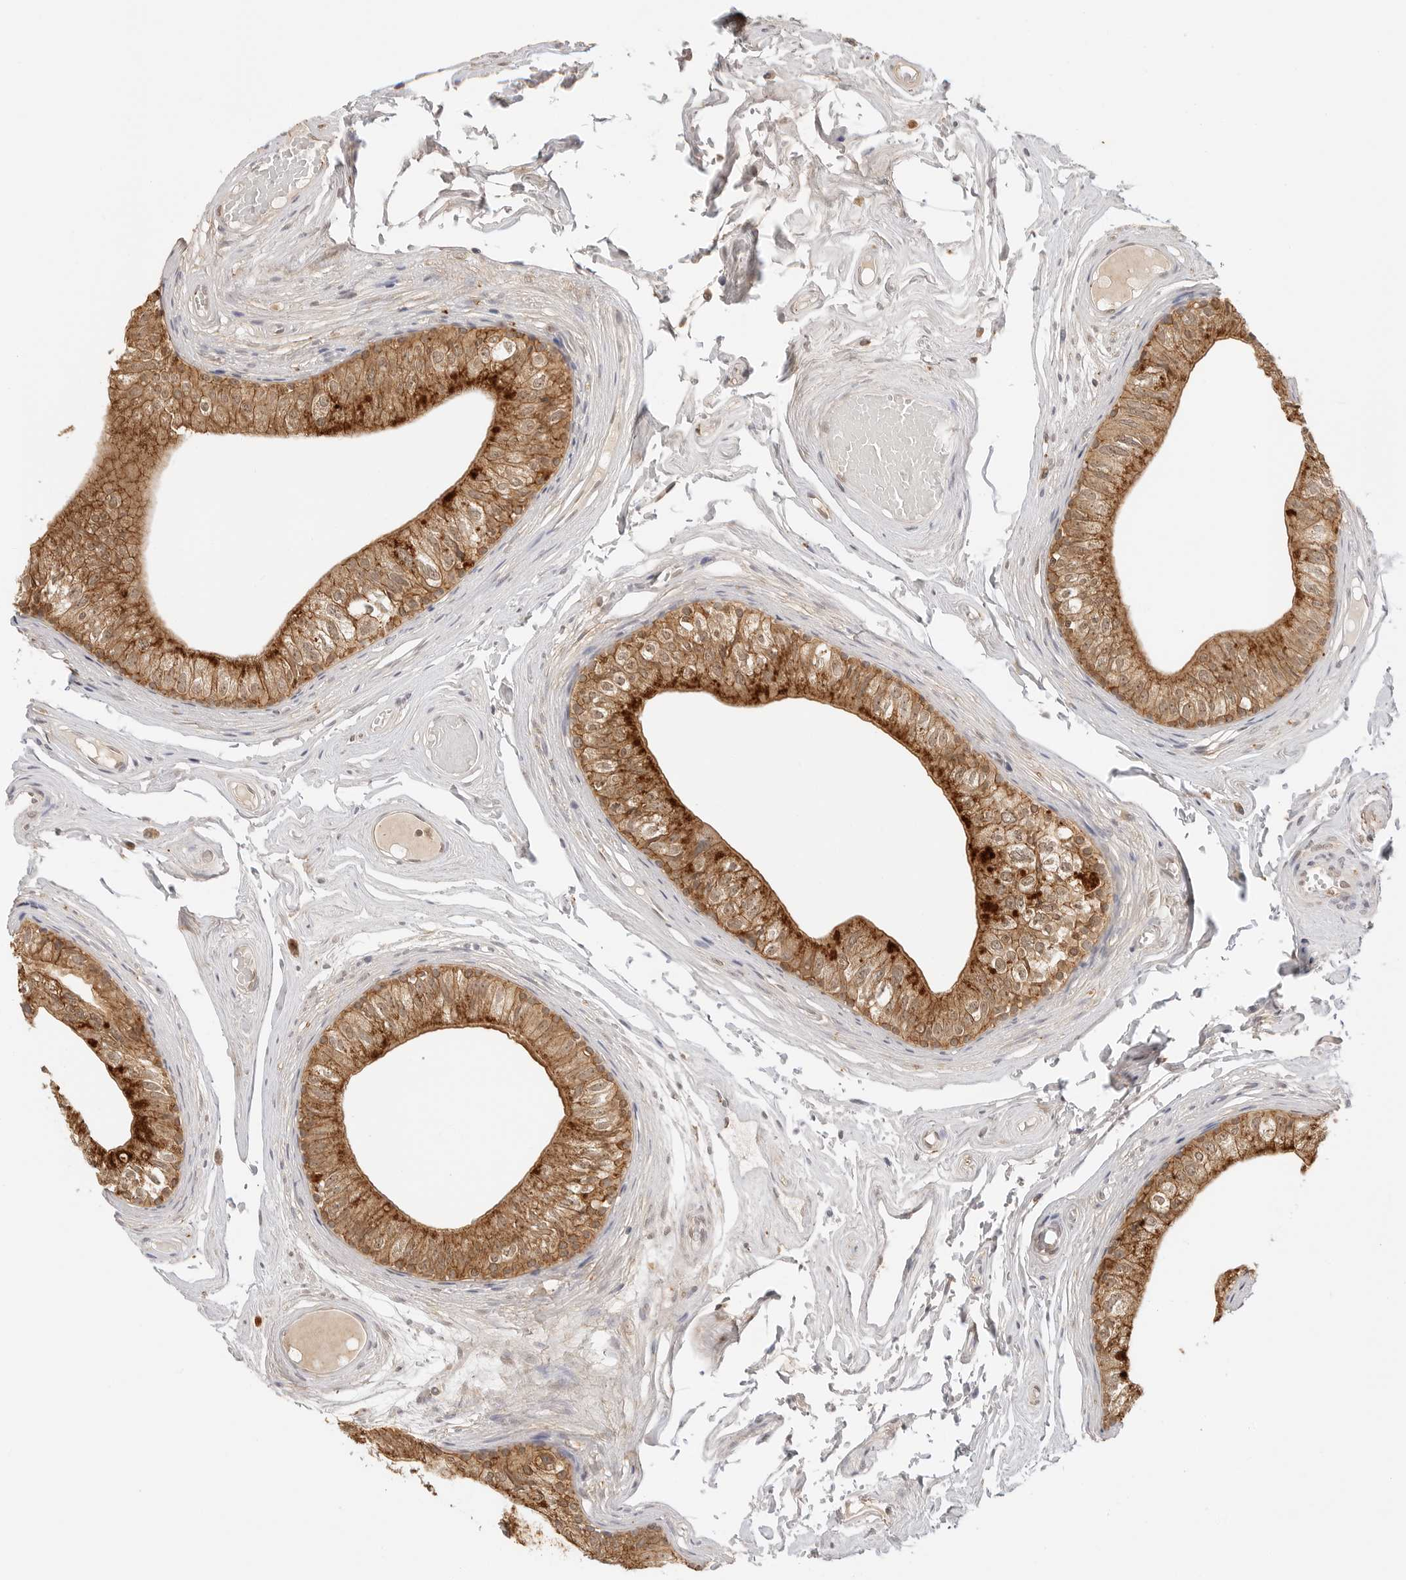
{"staining": {"intensity": "strong", "quantity": ">75%", "location": "cytoplasmic/membranous"}, "tissue": "epididymis", "cell_type": "Glandular cells", "image_type": "normal", "snomed": [{"axis": "morphology", "description": "Normal tissue, NOS"}, {"axis": "topography", "description": "Epididymis"}], "caption": "A brown stain highlights strong cytoplasmic/membranous positivity of a protein in glandular cells of unremarkable human epididymis.", "gene": "EPHA1", "patient": {"sex": "male", "age": 79}}